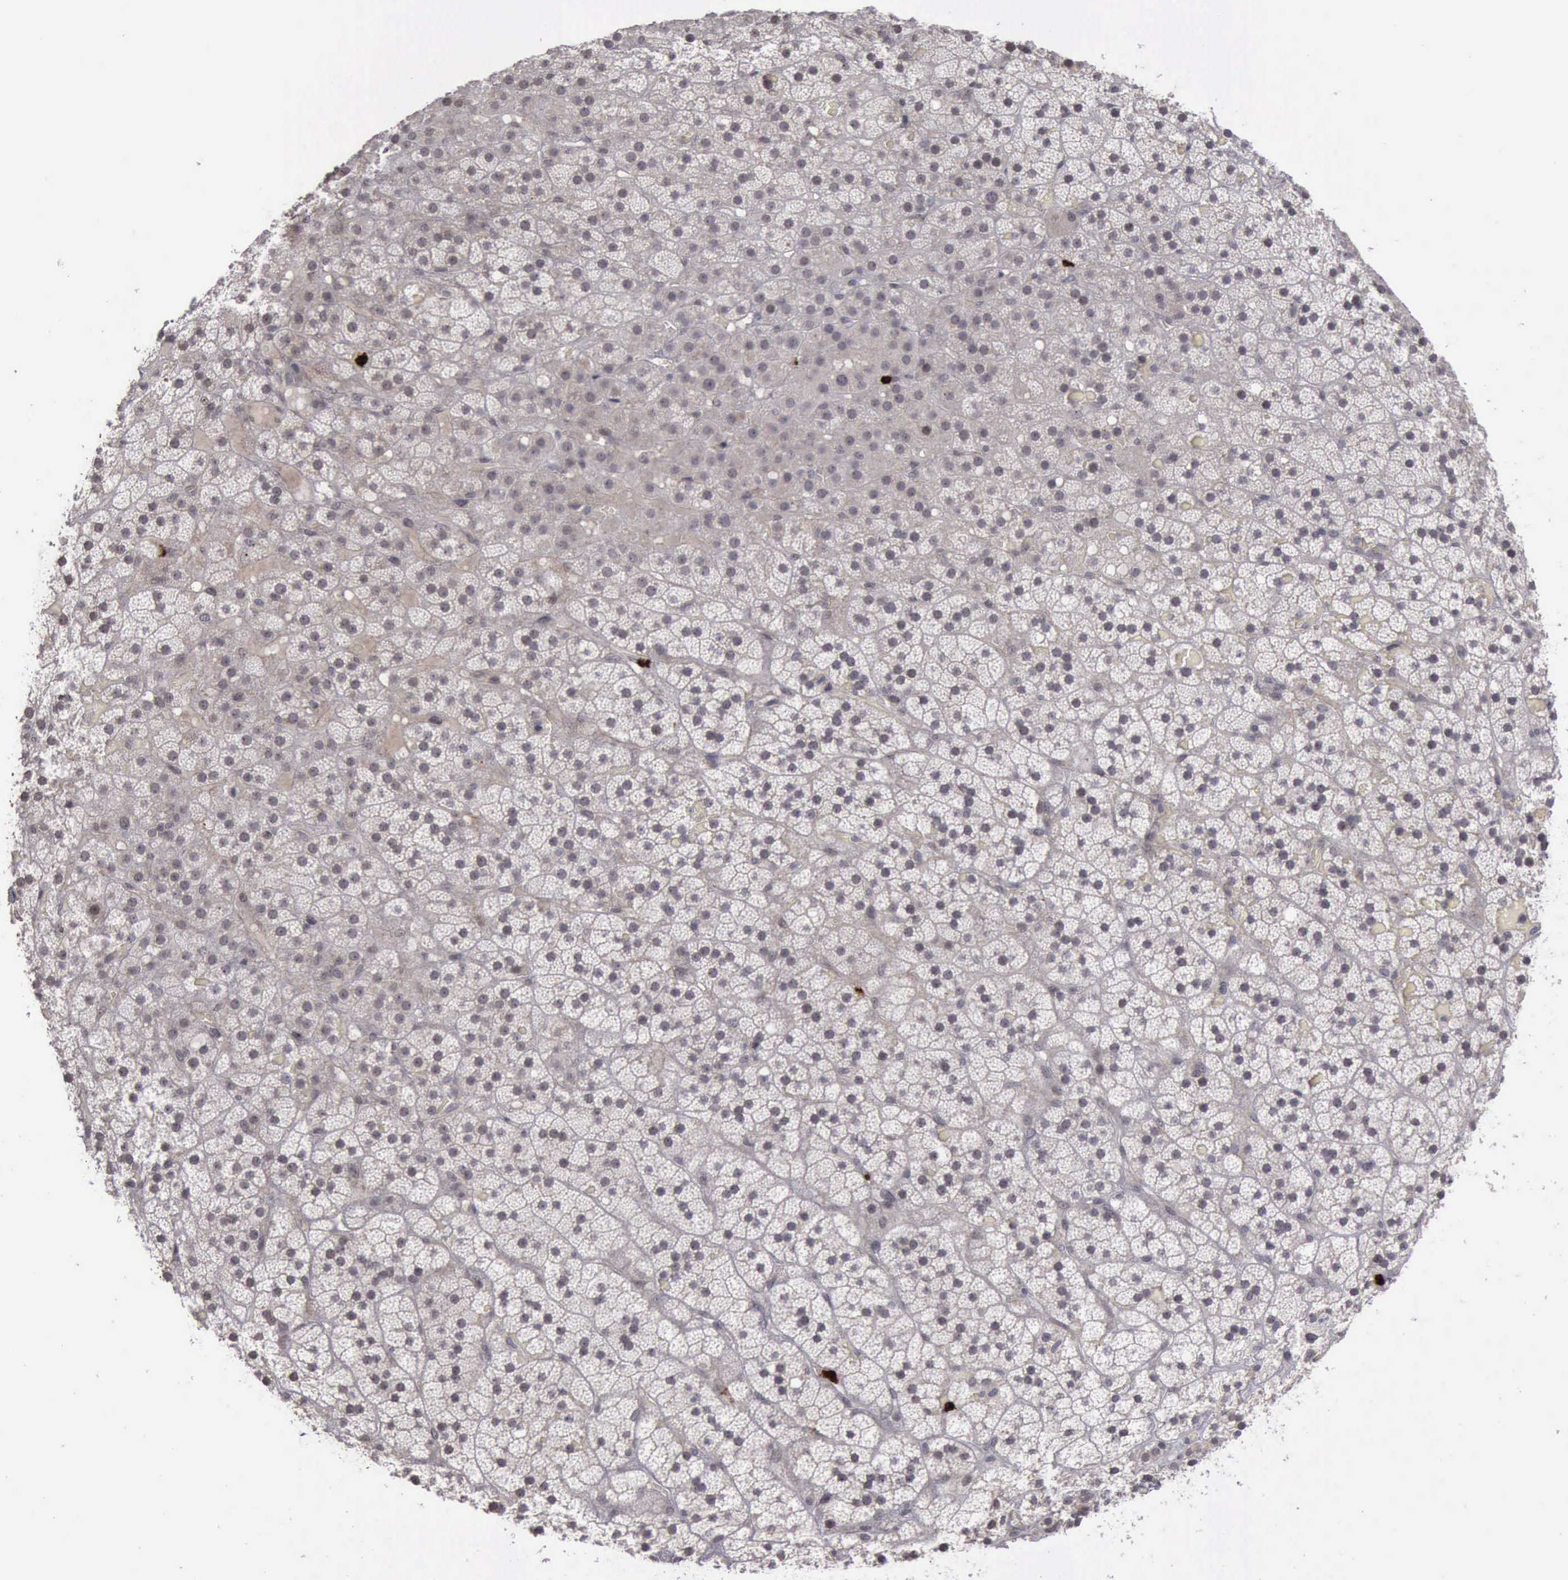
{"staining": {"intensity": "negative", "quantity": "none", "location": "none"}, "tissue": "adrenal gland", "cell_type": "Glandular cells", "image_type": "normal", "snomed": [{"axis": "morphology", "description": "Normal tissue, NOS"}, {"axis": "topography", "description": "Adrenal gland"}], "caption": "Benign adrenal gland was stained to show a protein in brown. There is no significant staining in glandular cells. (Brightfield microscopy of DAB IHC at high magnification).", "gene": "MMP9", "patient": {"sex": "male", "age": 35}}